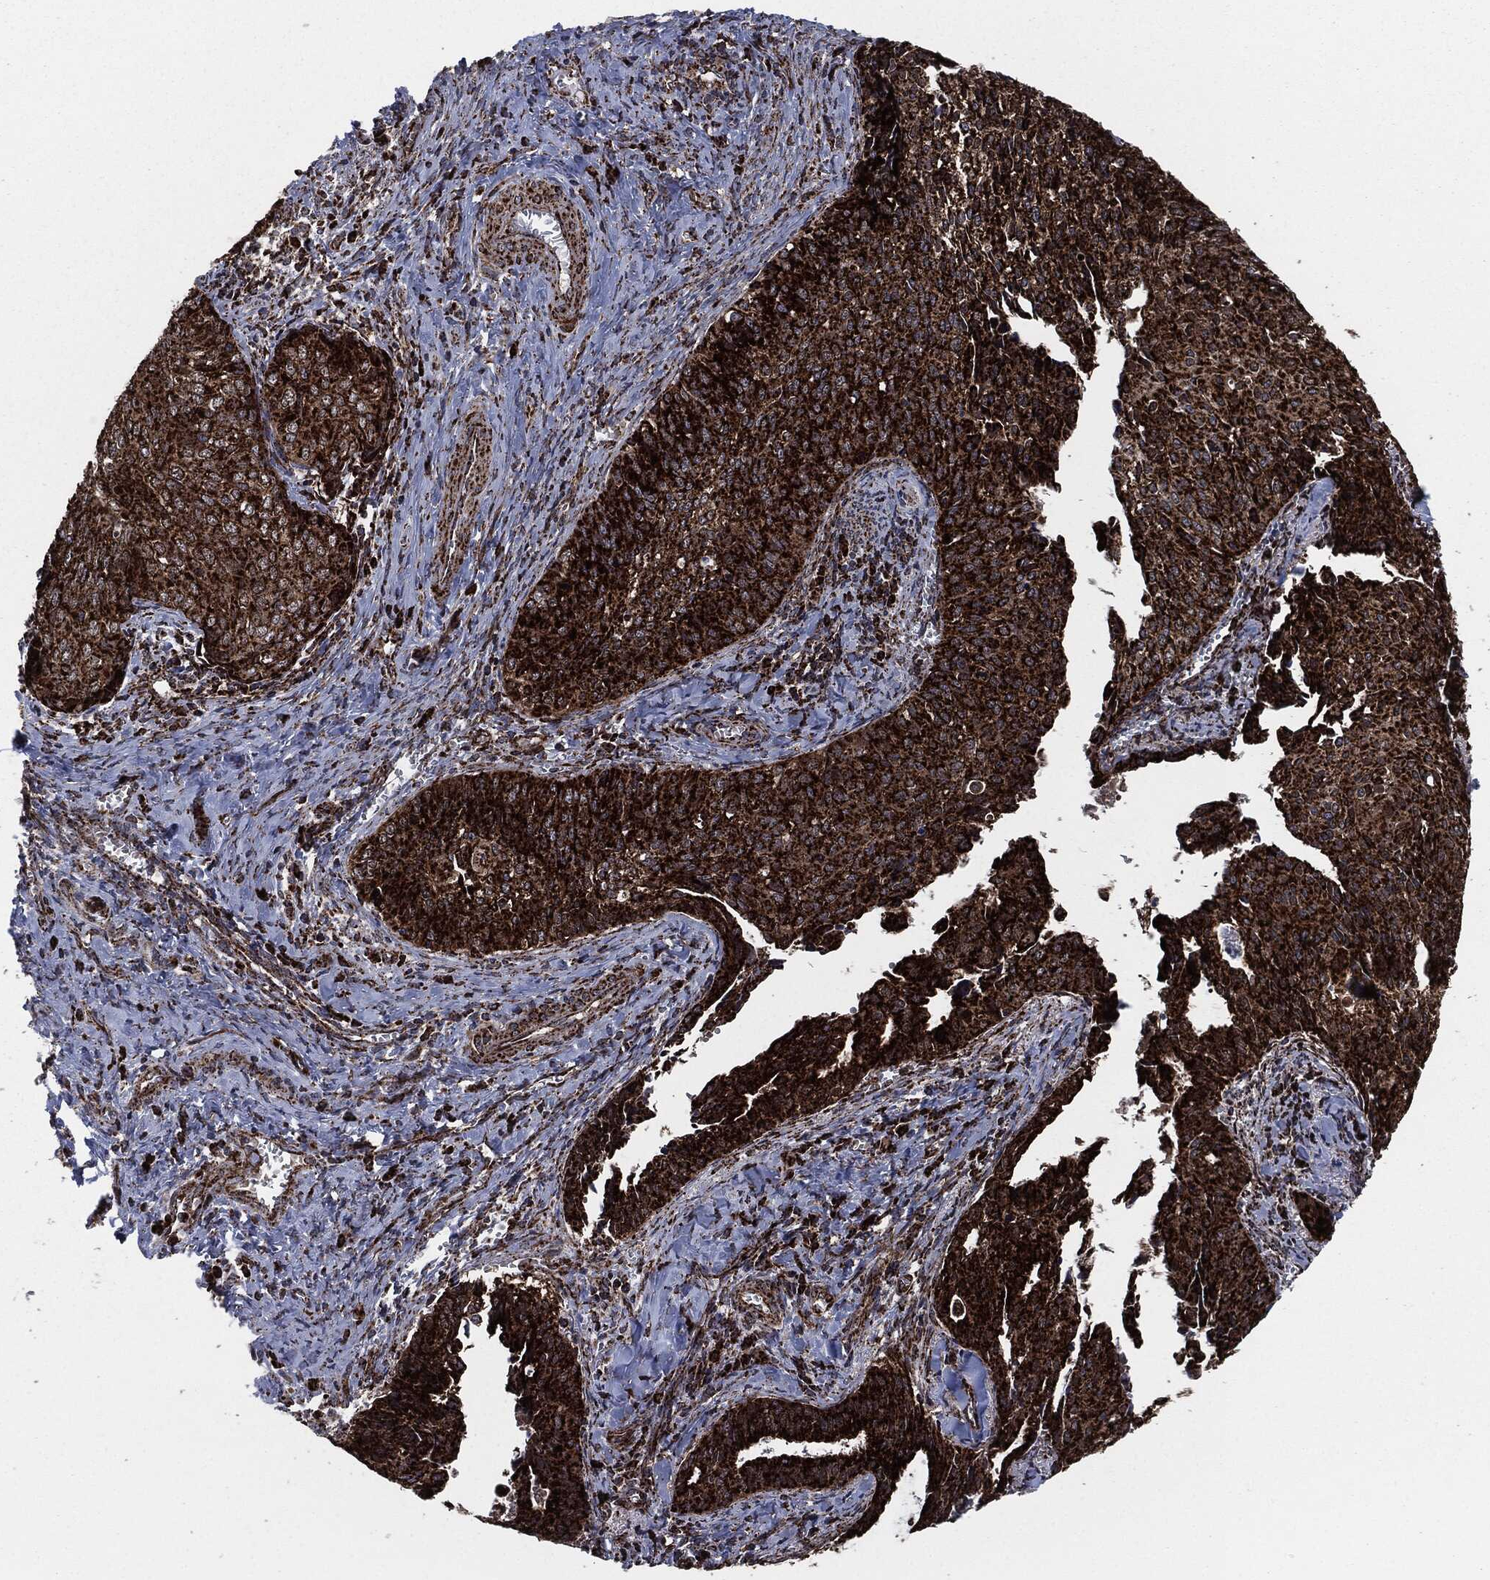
{"staining": {"intensity": "strong", "quantity": ">75%", "location": "cytoplasmic/membranous"}, "tissue": "cervical cancer", "cell_type": "Tumor cells", "image_type": "cancer", "snomed": [{"axis": "morphology", "description": "Squamous cell carcinoma, NOS"}, {"axis": "topography", "description": "Cervix"}], "caption": "Squamous cell carcinoma (cervical) stained for a protein (brown) exhibits strong cytoplasmic/membranous positive positivity in about >75% of tumor cells.", "gene": "FH", "patient": {"sex": "female", "age": 29}}